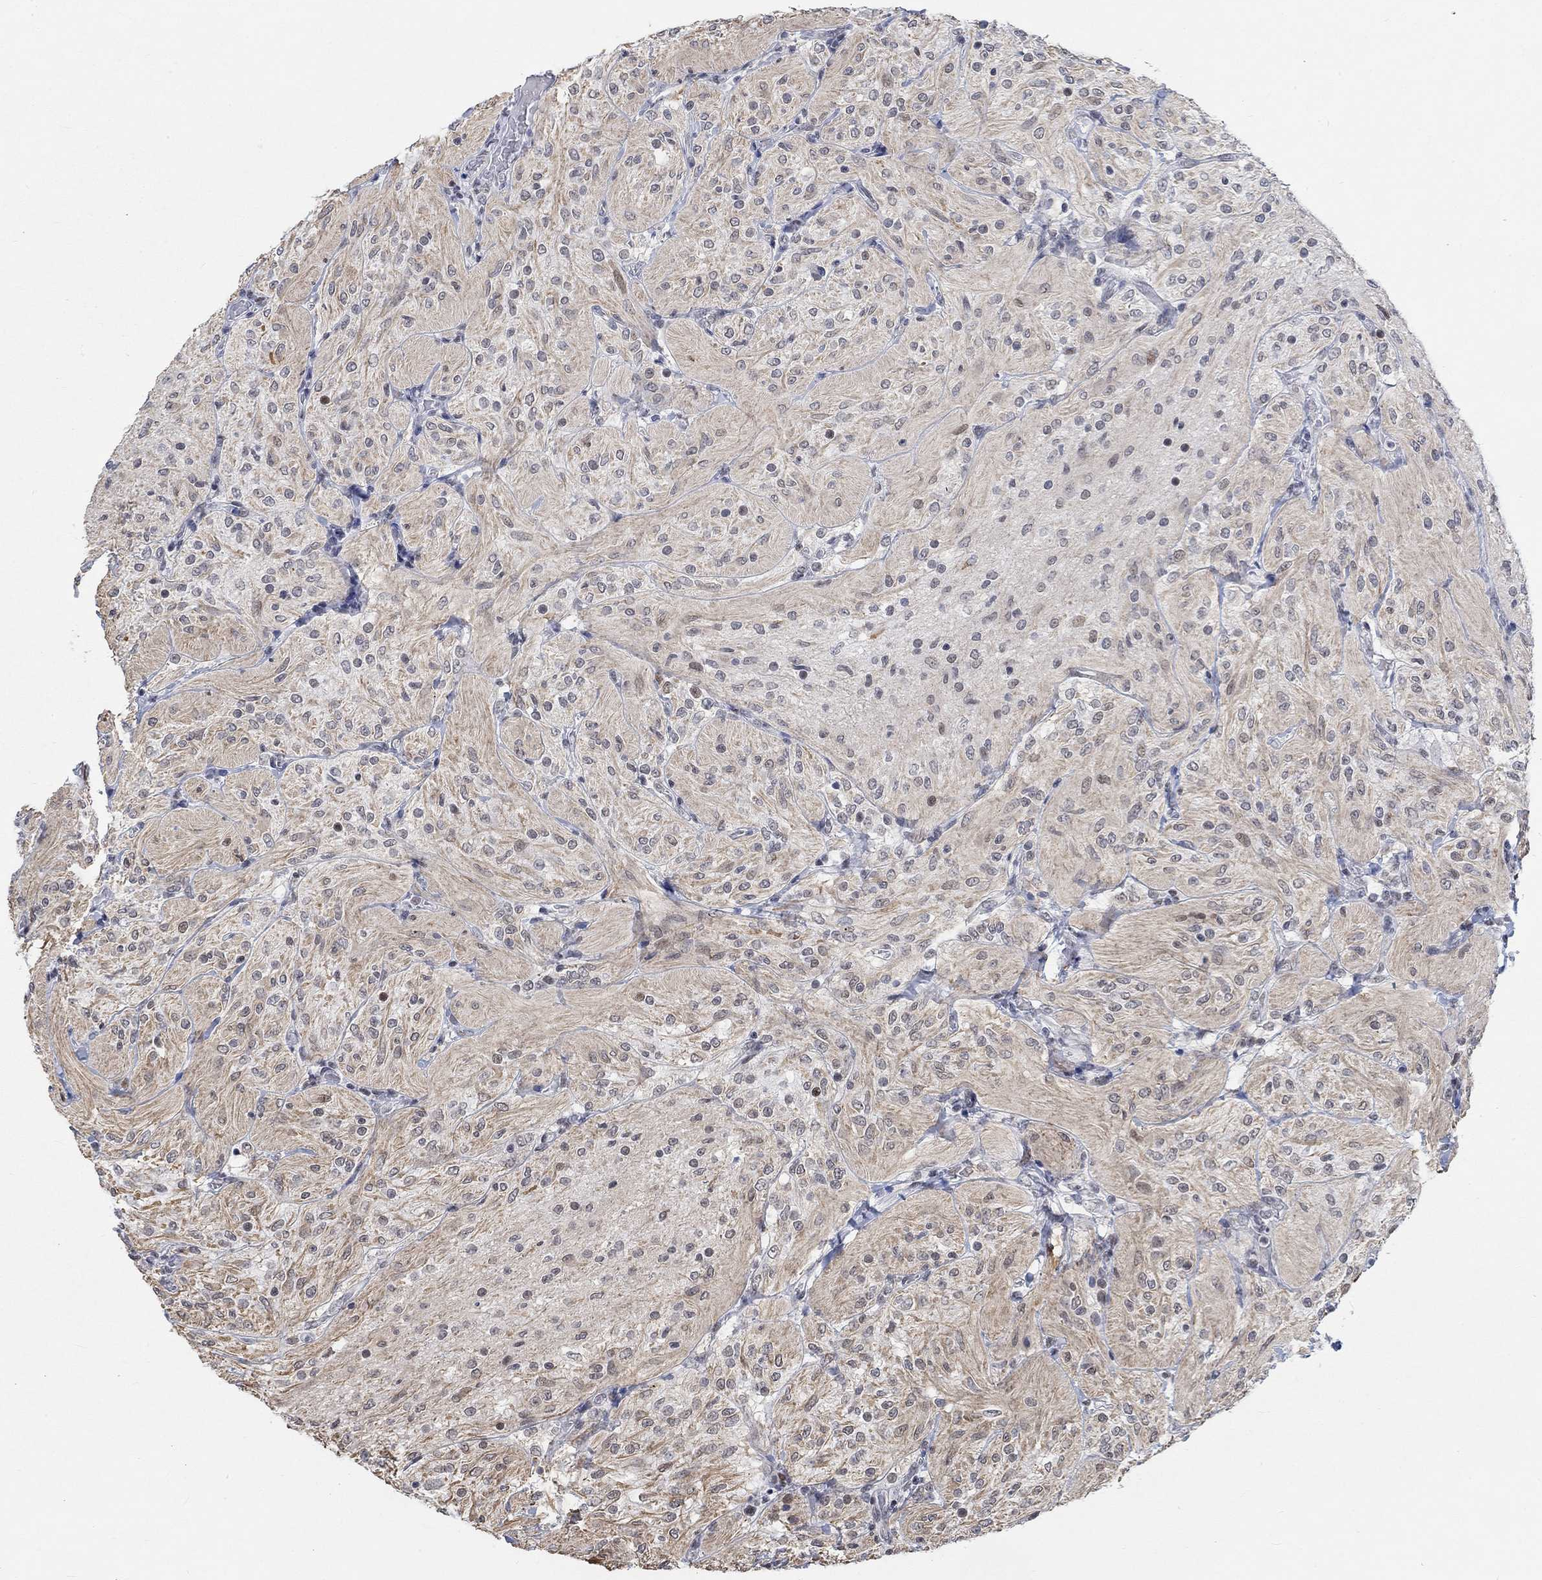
{"staining": {"intensity": "weak", "quantity": ">75%", "location": "cytoplasmic/membranous"}, "tissue": "glioma", "cell_type": "Tumor cells", "image_type": "cancer", "snomed": [{"axis": "morphology", "description": "Glioma, malignant, Low grade"}, {"axis": "topography", "description": "Brain"}], "caption": "Malignant glioma (low-grade) stained with IHC displays weak cytoplasmic/membranous positivity in about >75% of tumor cells.", "gene": "KCNH8", "patient": {"sex": "male", "age": 3}}